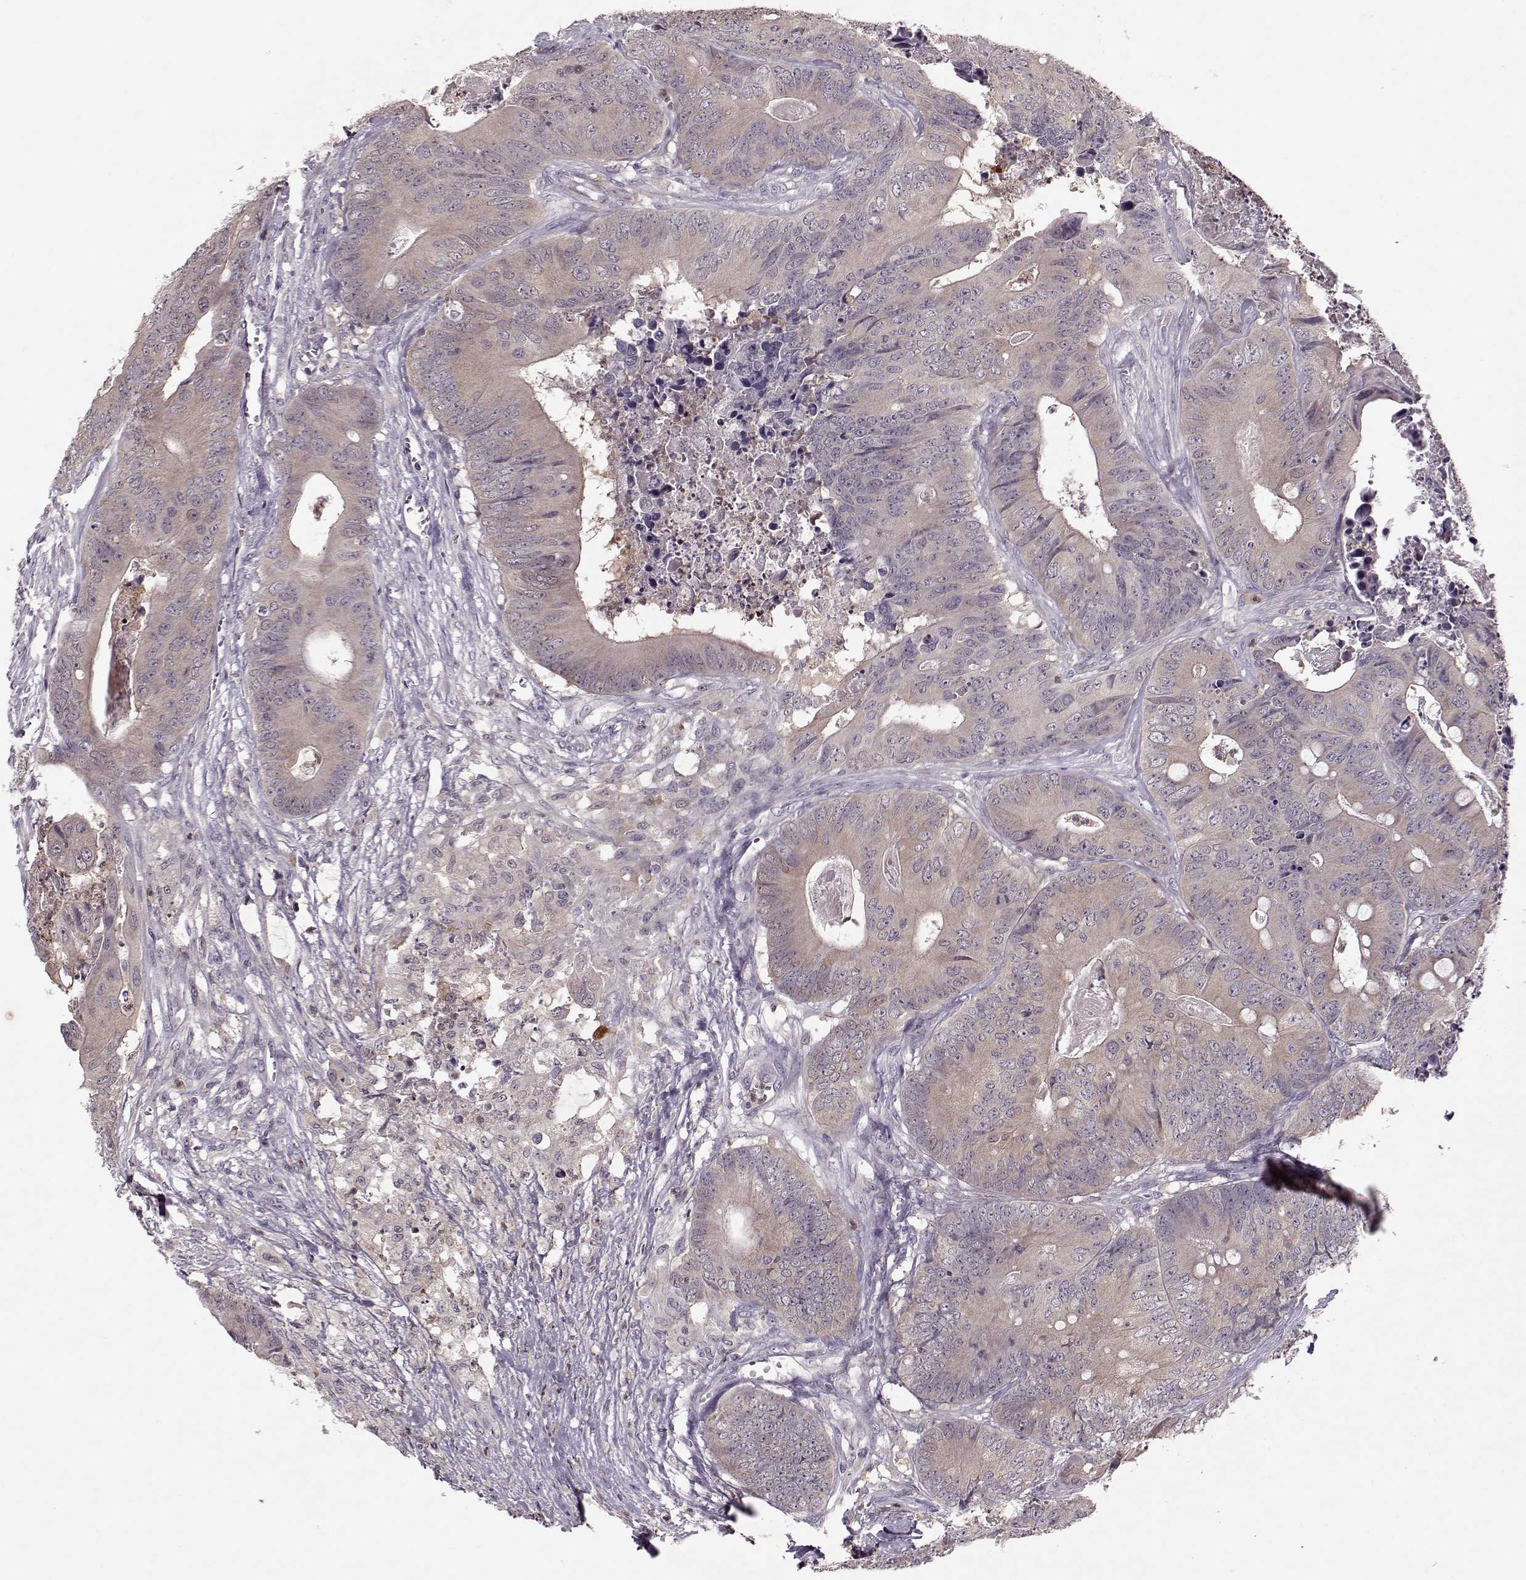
{"staining": {"intensity": "weak", "quantity": ">75%", "location": "cytoplasmic/membranous"}, "tissue": "colorectal cancer", "cell_type": "Tumor cells", "image_type": "cancer", "snomed": [{"axis": "morphology", "description": "Adenocarcinoma, NOS"}, {"axis": "topography", "description": "Colon"}], "caption": "Human colorectal adenocarcinoma stained with a brown dye exhibits weak cytoplasmic/membranous positive expression in about >75% of tumor cells.", "gene": "ACOT11", "patient": {"sex": "male", "age": 84}}